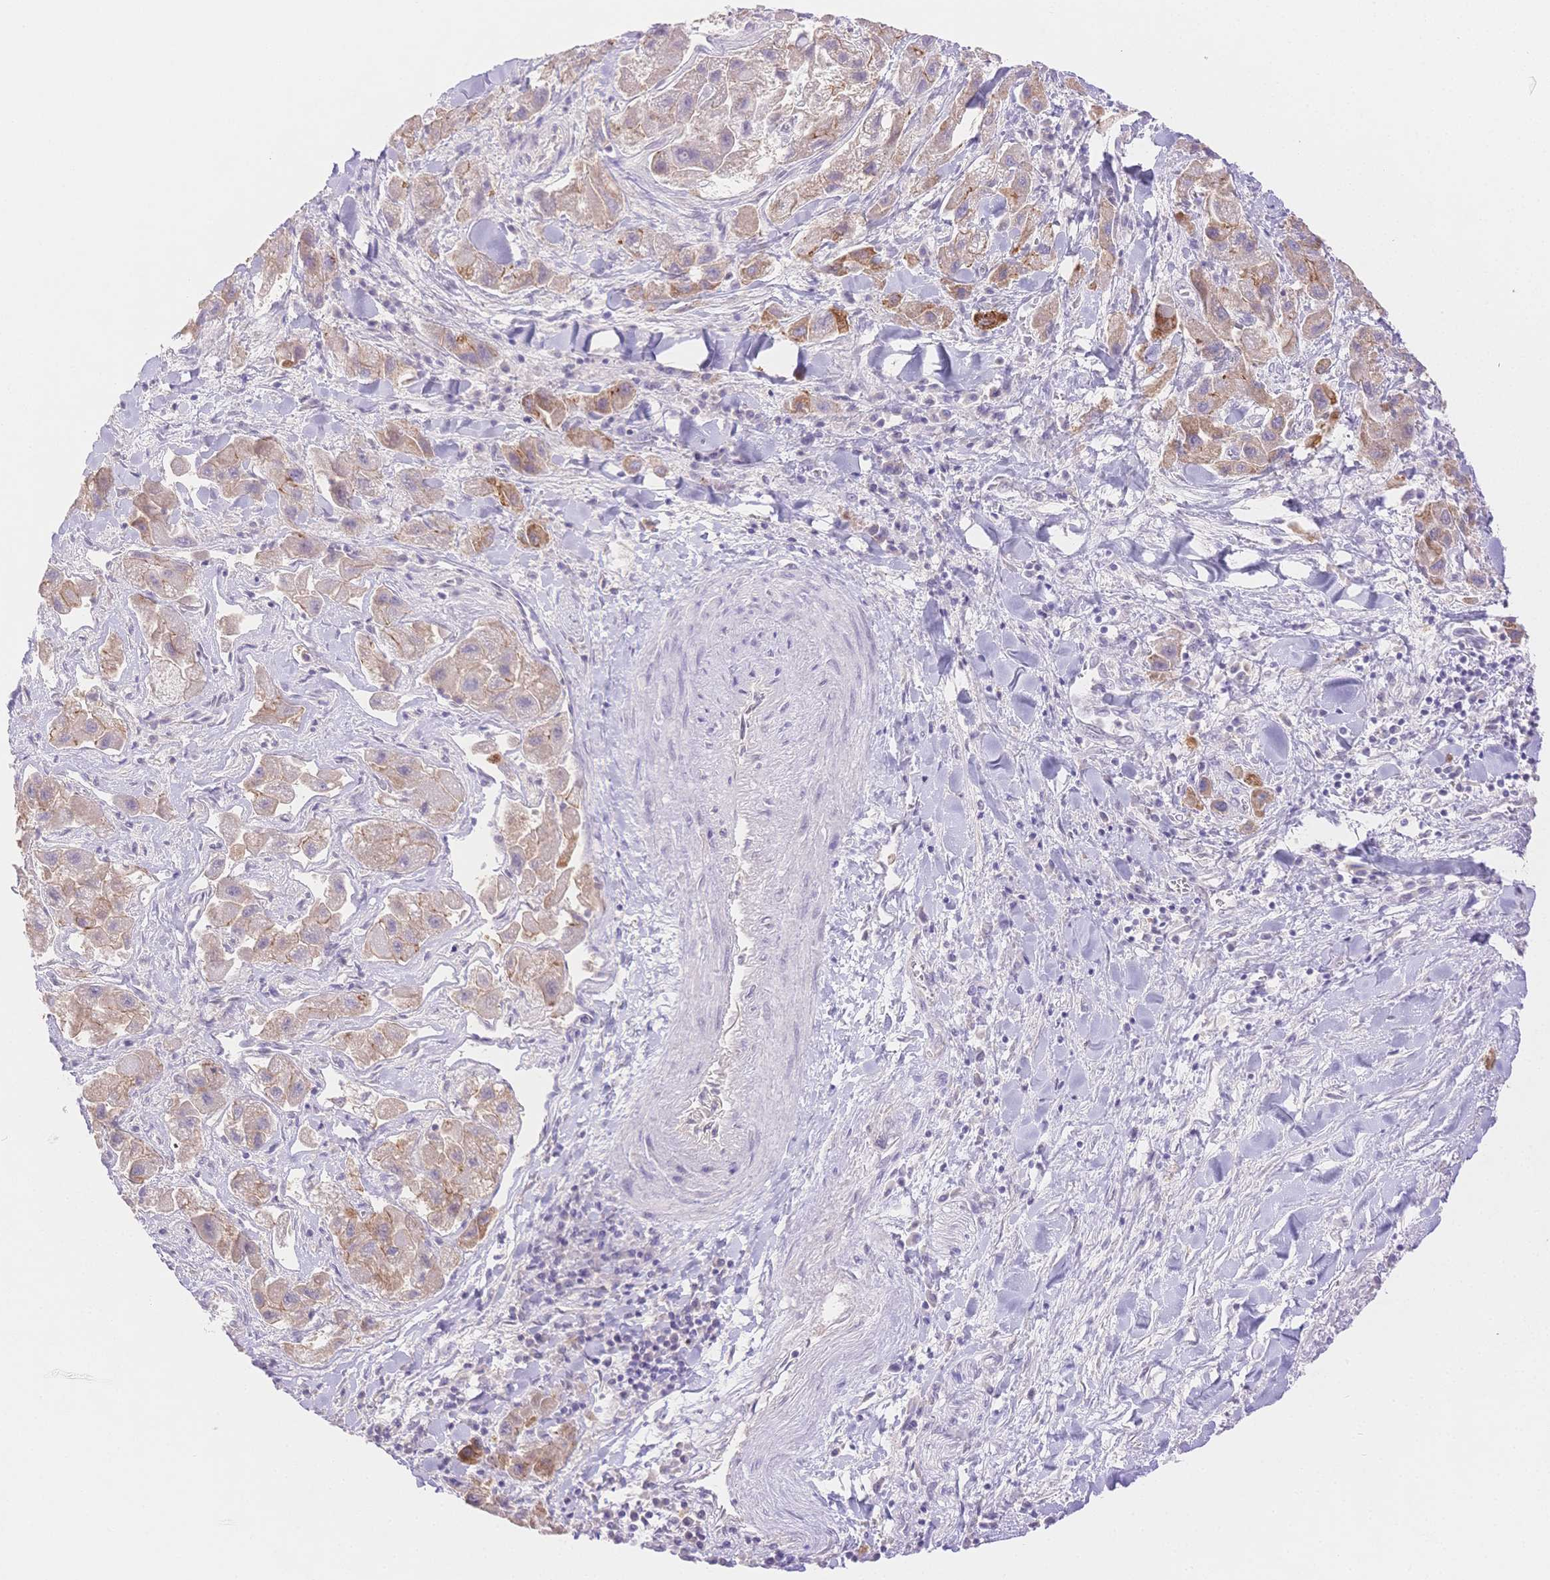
{"staining": {"intensity": "weak", "quantity": "25%-75%", "location": "cytoplasmic/membranous"}, "tissue": "liver cancer", "cell_type": "Tumor cells", "image_type": "cancer", "snomed": [{"axis": "morphology", "description": "Carcinoma, Hepatocellular, NOS"}, {"axis": "topography", "description": "Liver"}], "caption": "Protein staining demonstrates weak cytoplasmic/membranous positivity in about 25%-75% of tumor cells in liver cancer (hepatocellular carcinoma). The staining was performed using DAB, with brown indicating positive protein expression. Nuclei are stained blue with hematoxylin.", "gene": "WDR54", "patient": {"sex": "male", "age": 24}}